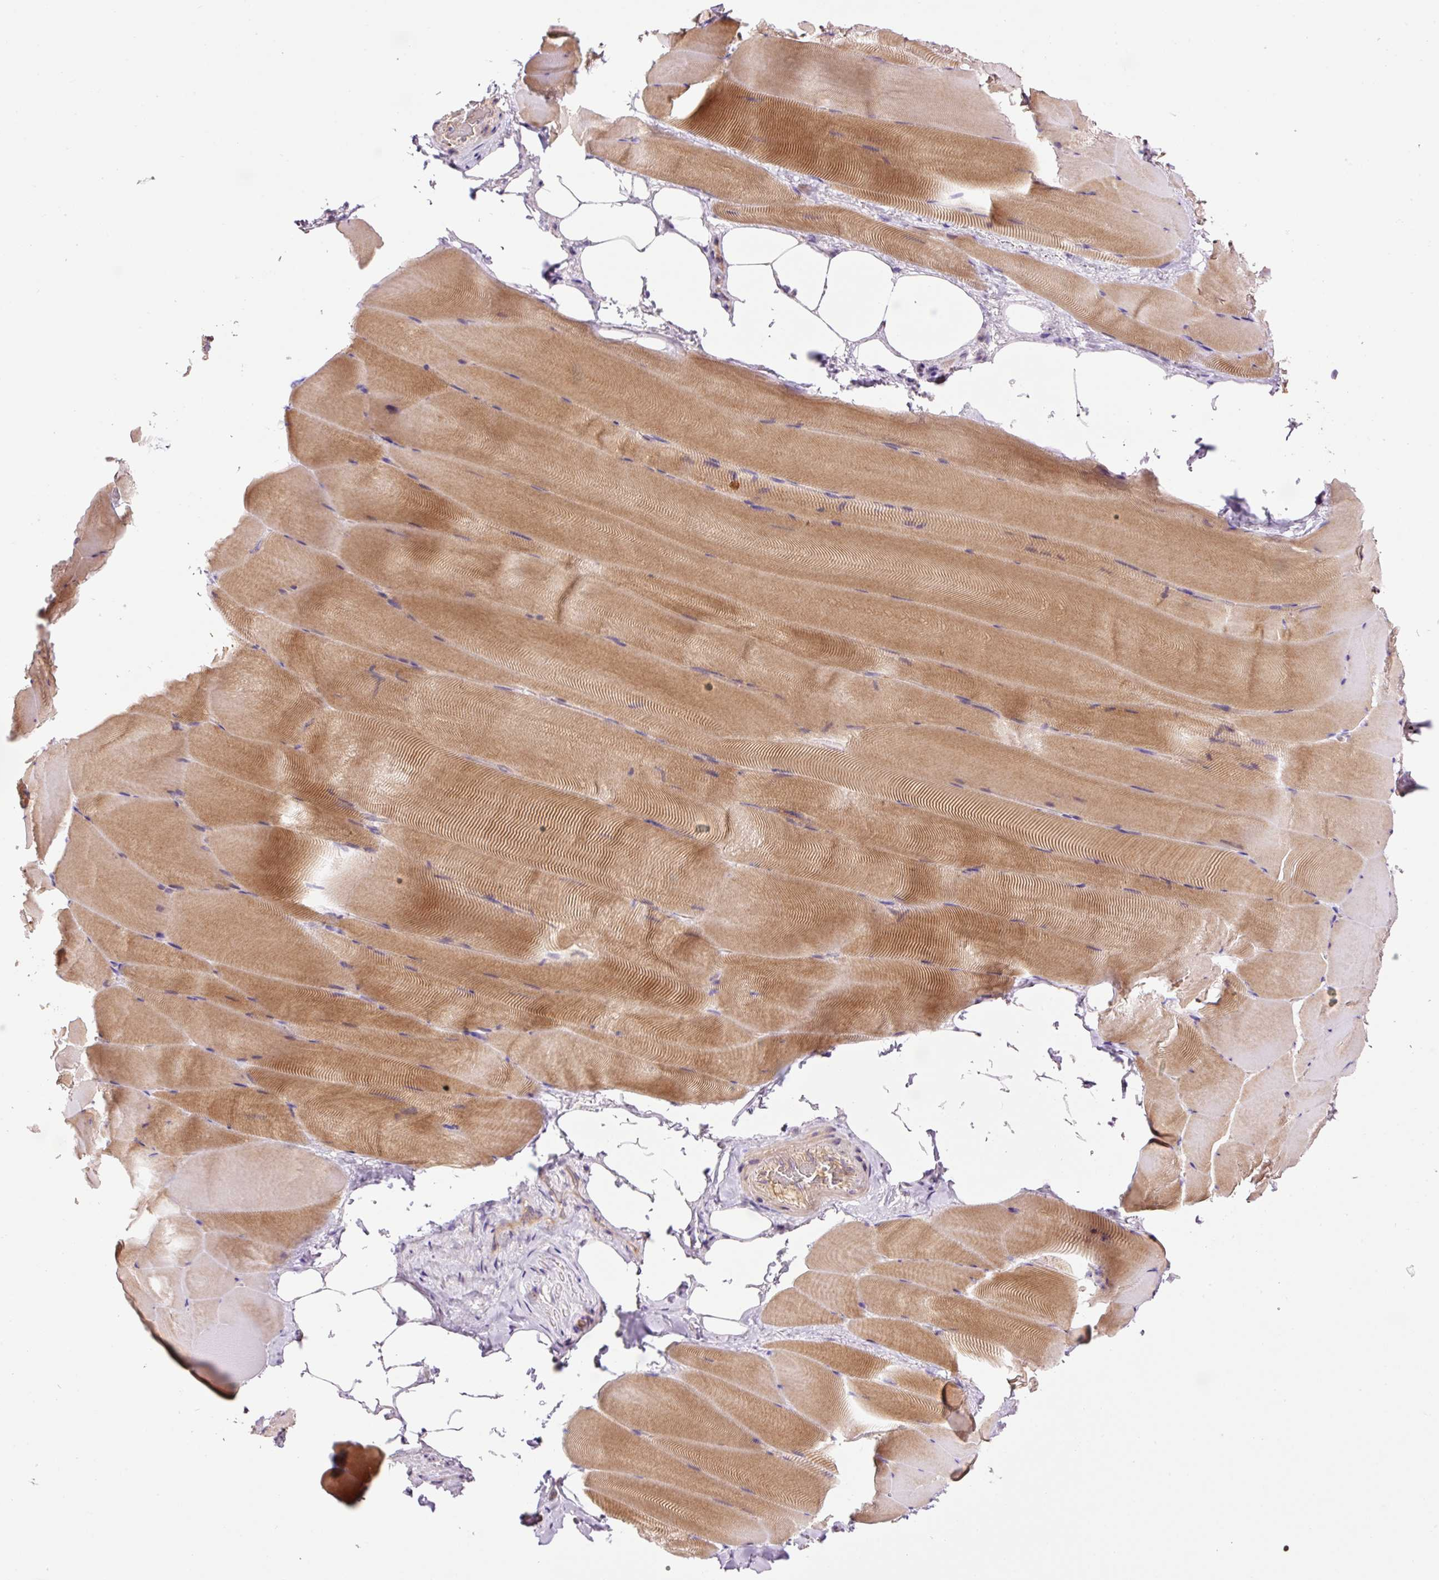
{"staining": {"intensity": "moderate", "quantity": ">75%", "location": "cytoplasmic/membranous"}, "tissue": "skeletal muscle", "cell_type": "Myocytes", "image_type": "normal", "snomed": [{"axis": "morphology", "description": "Normal tissue, NOS"}, {"axis": "topography", "description": "Skeletal muscle"}], "caption": "A histopathology image showing moderate cytoplasmic/membranous positivity in approximately >75% of myocytes in unremarkable skeletal muscle, as visualized by brown immunohistochemical staining.", "gene": "TMEM235", "patient": {"sex": "female", "age": 64}}